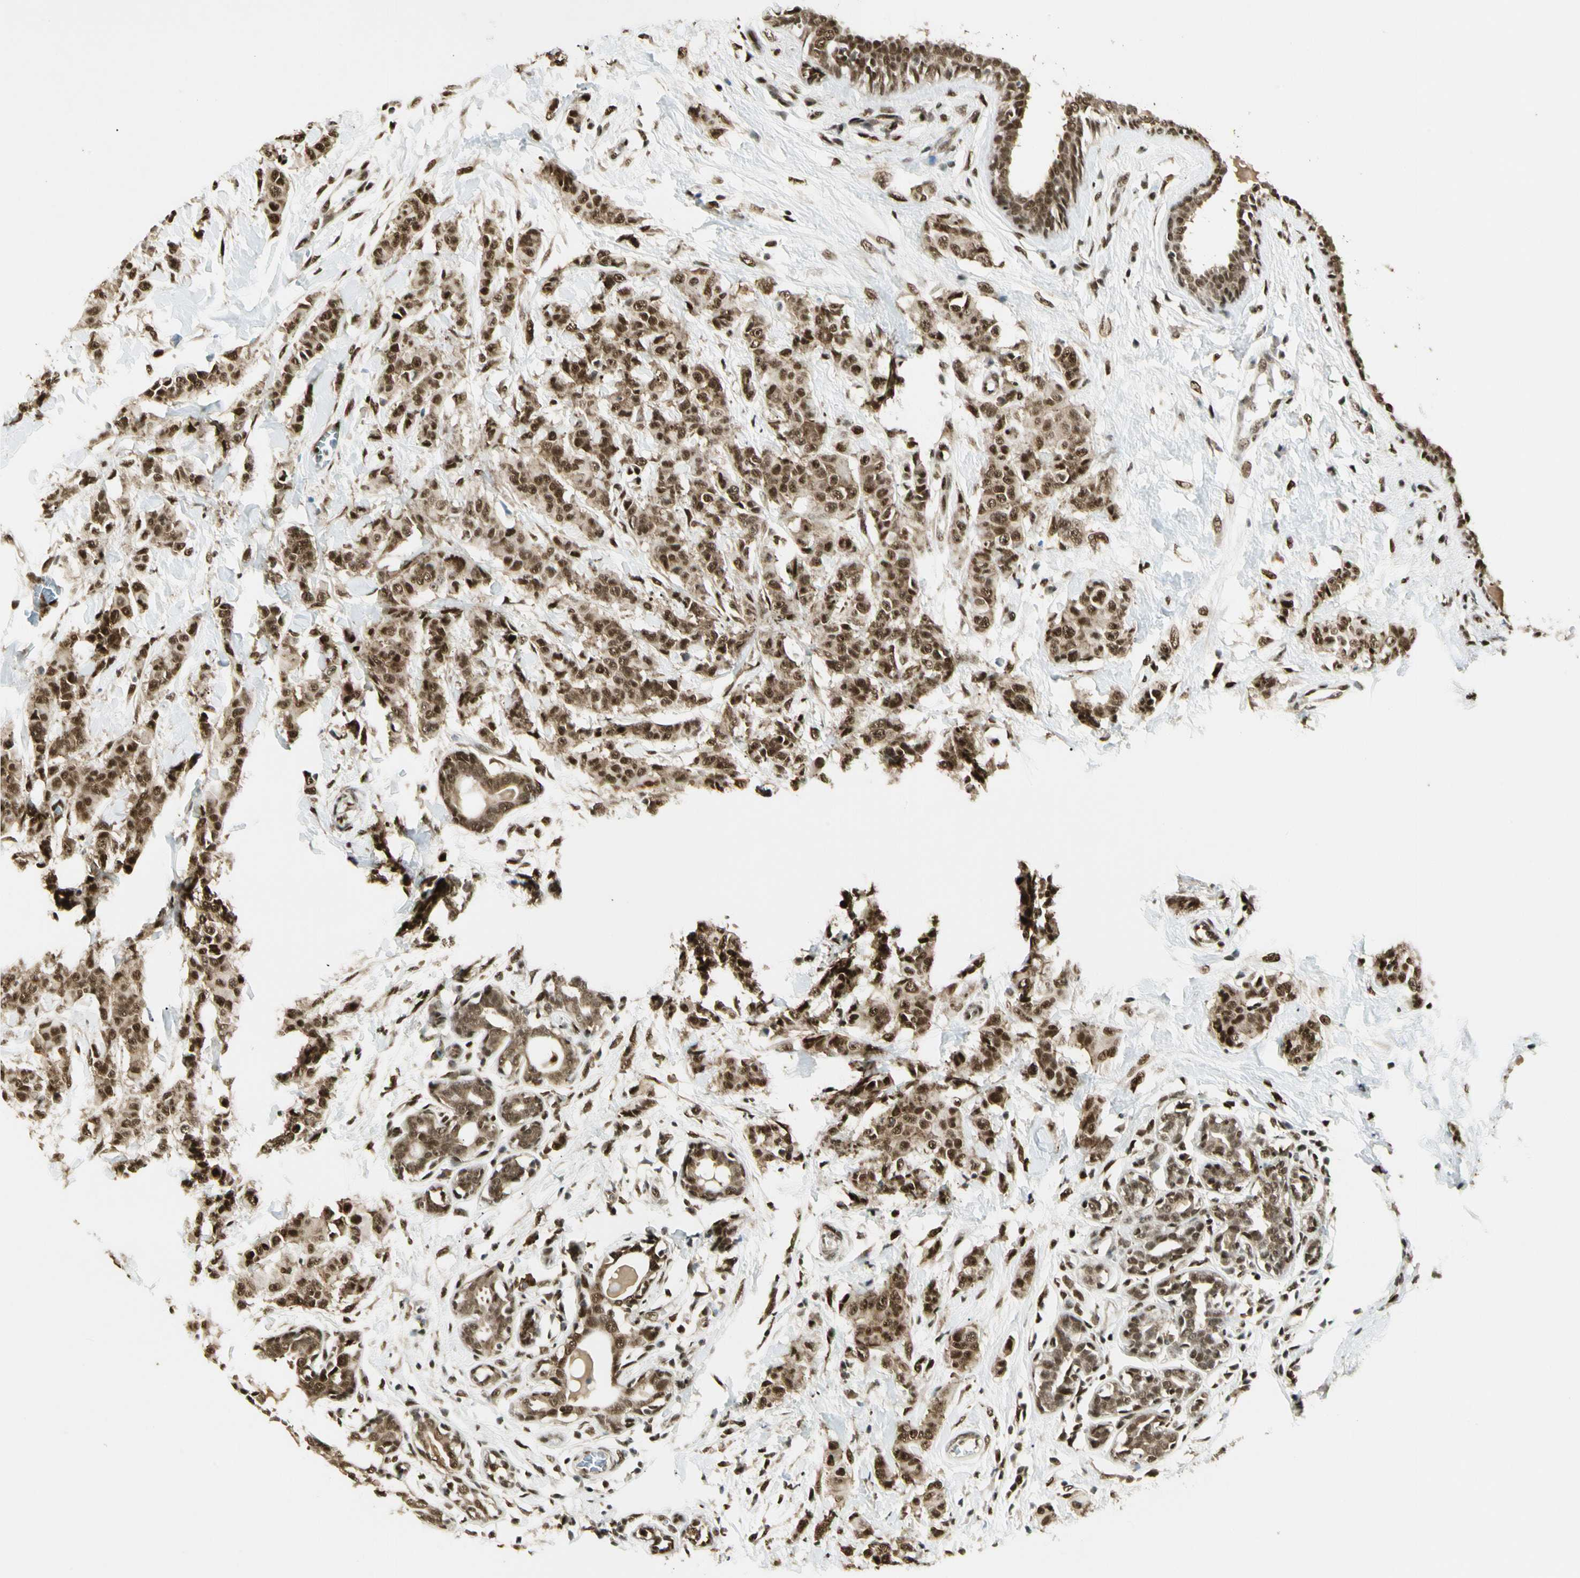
{"staining": {"intensity": "strong", "quantity": ">75%", "location": "cytoplasmic/membranous,nuclear"}, "tissue": "breast cancer", "cell_type": "Tumor cells", "image_type": "cancer", "snomed": [{"axis": "morphology", "description": "Normal tissue, NOS"}, {"axis": "morphology", "description": "Duct carcinoma"}, {"axis": "topography", "description": "Breast"}], "caption": "Breast infiltrating ductal carcinoma stained with DAB (3,3'-diaminobenzidine) IHC exhibits high levels of strong cytoplasmic/membranous and nuclear positivity in about >75% of tumor cells.", "gene": "FUS", "patient": {"sex": "female", "age": 40}}